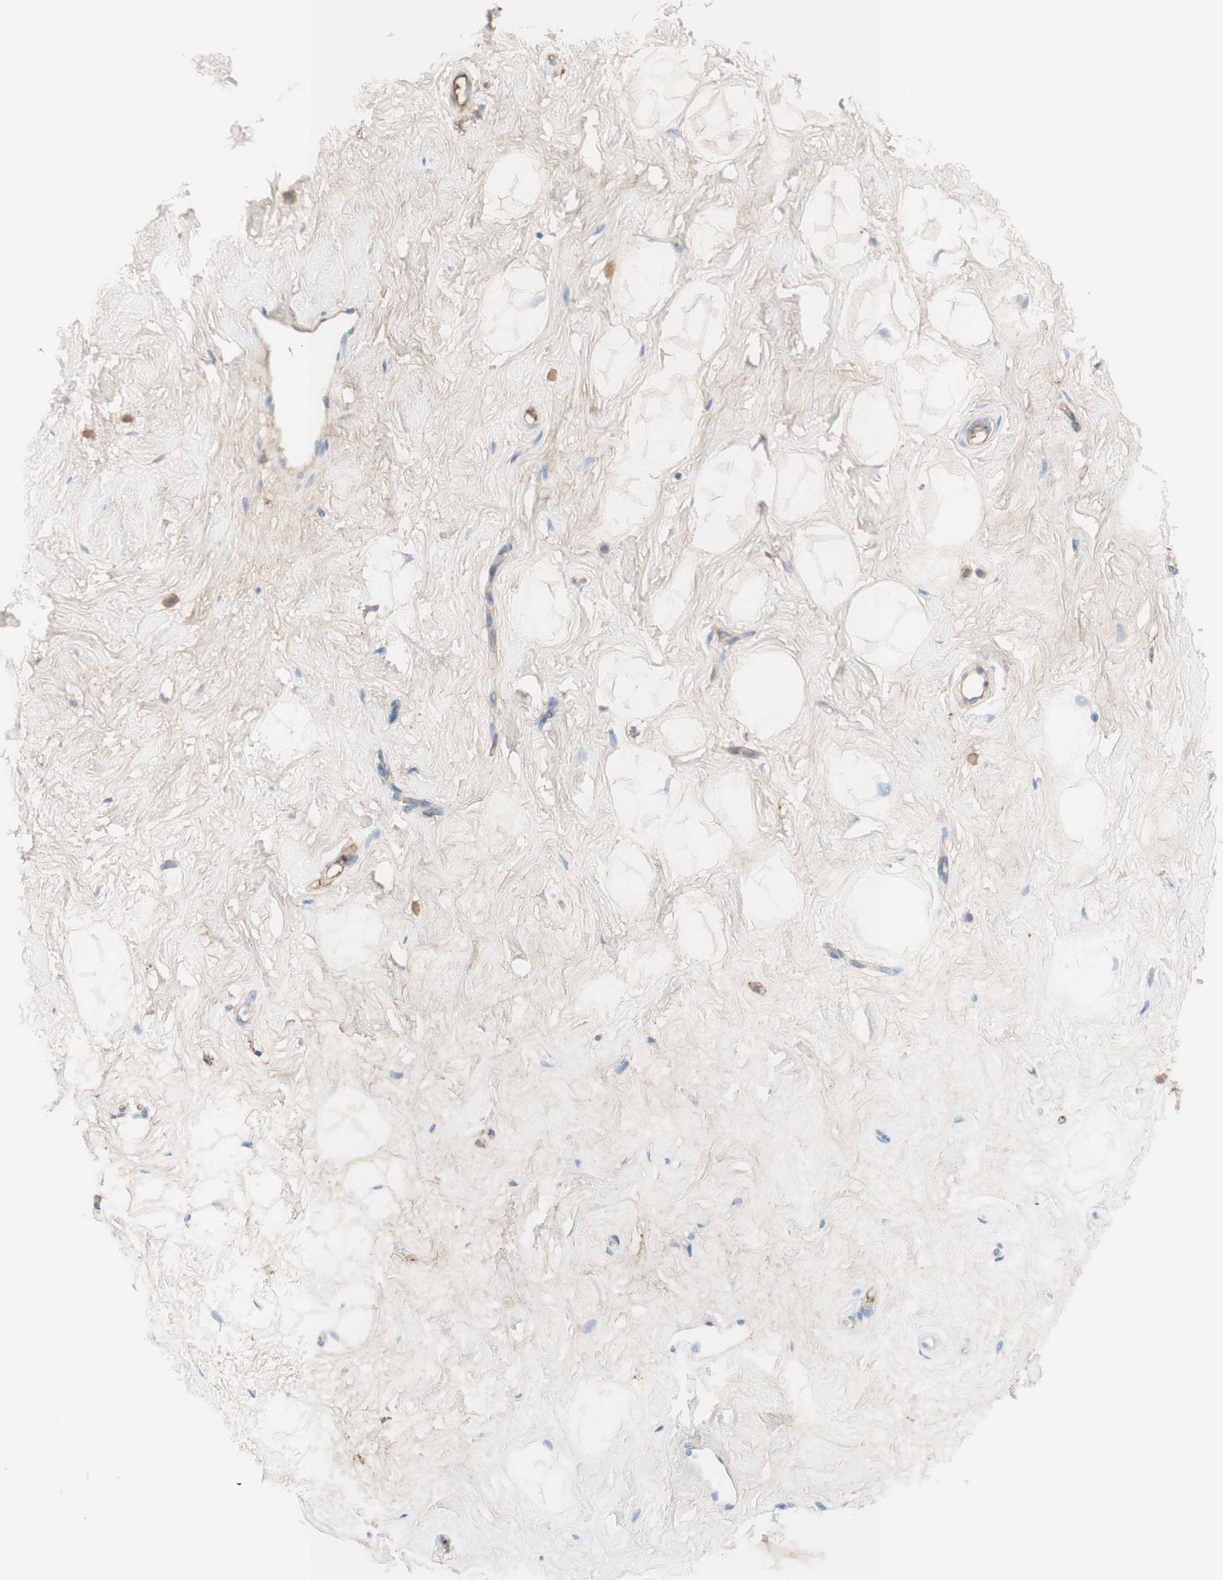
{"staining": {"intensity": "negative", "quantity": "none", "location": "none"}, "tissue": "breast", "cell_type": "Adipocytes", "image_type": "normal", "snomed": [{"axis": "morphology", "description": "Normal tissue, NOS"}, {"axis": "topography", "description": "Breast"}], "caption": "Histopathology image shows no significant protein staining in adipocytes of unremarkable breast.", "gene": "KNG1", "patient": {"sex": "female", "age": 23}}